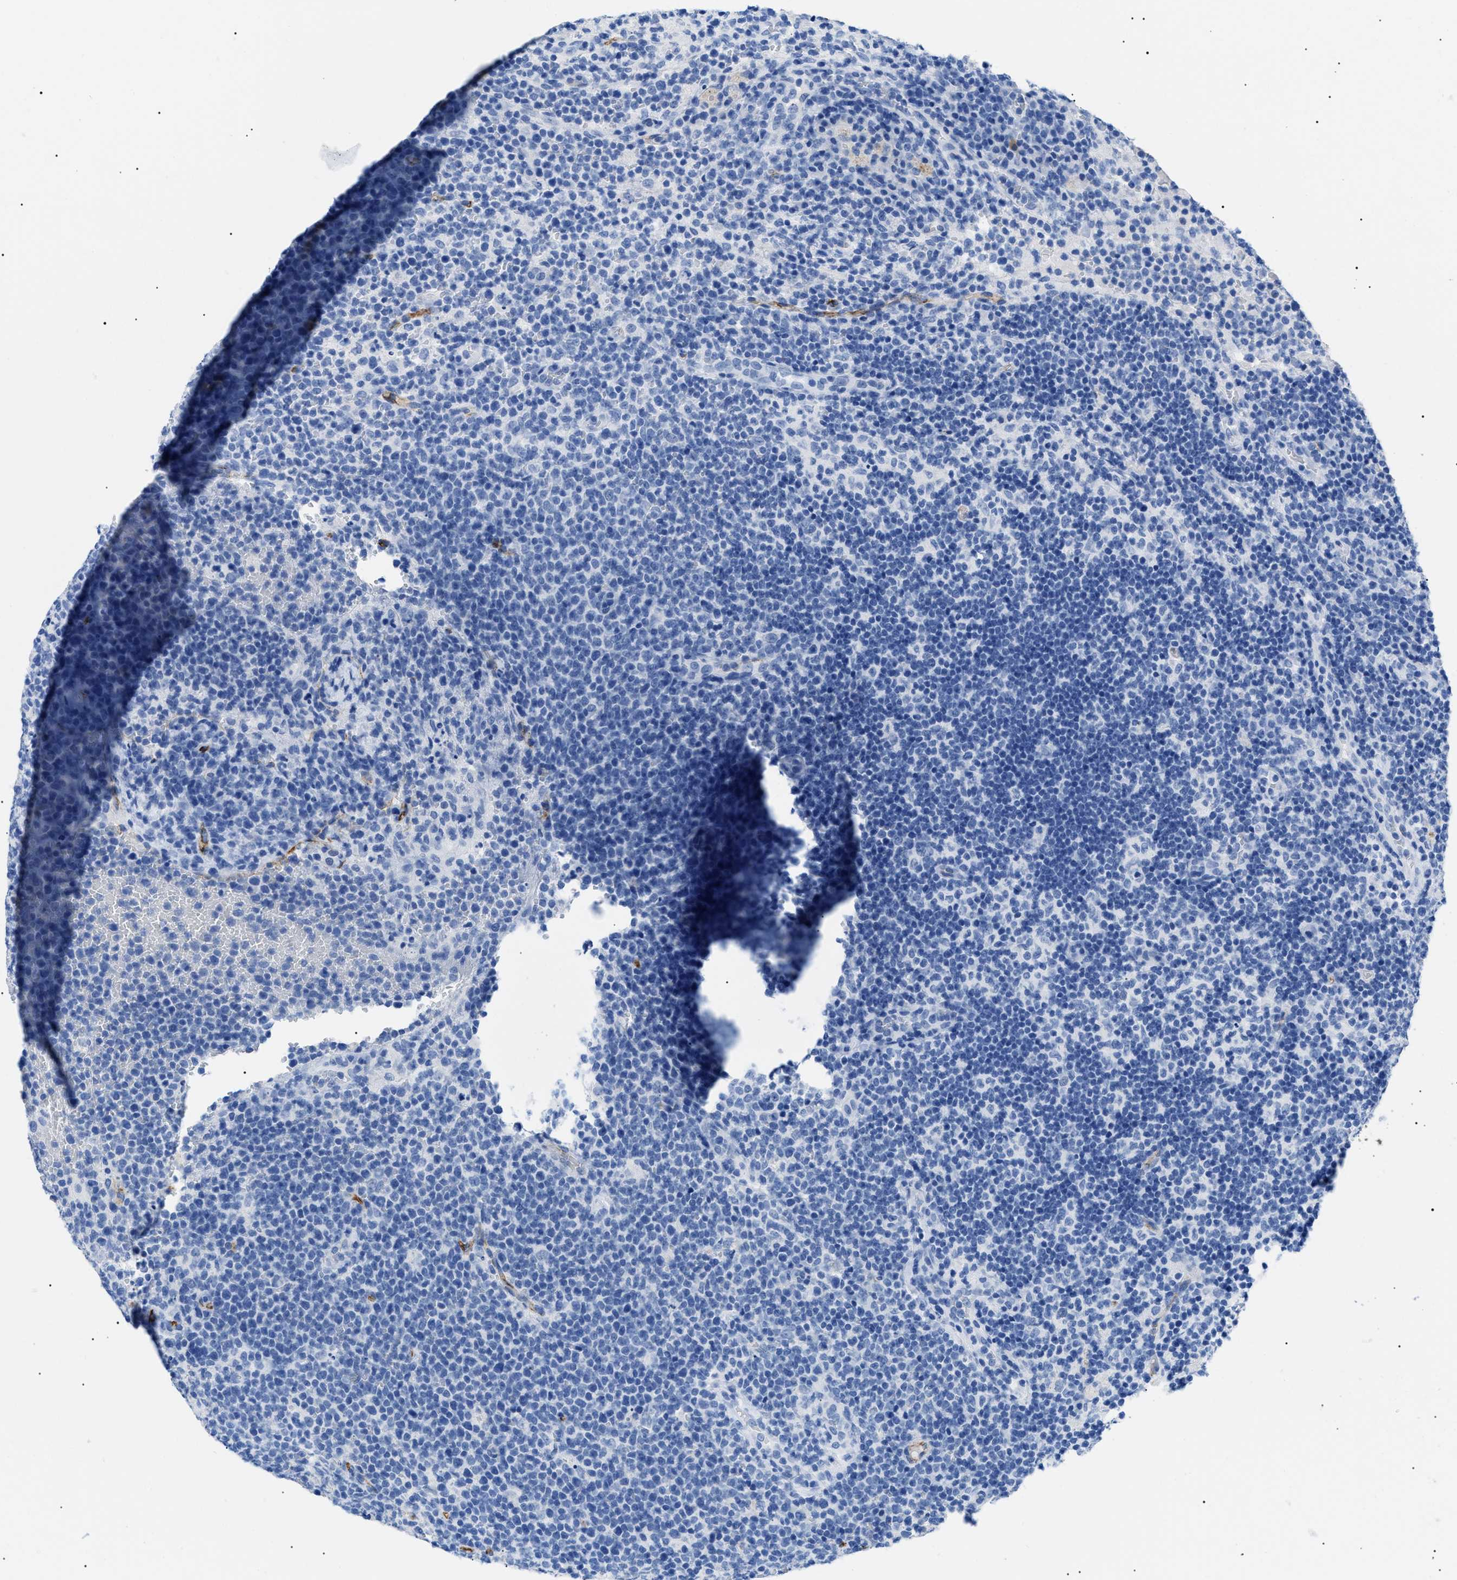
{"staining": {"intensity": "negative", "quantity": "none", "location": "none"}, "tissue": "lymphoma", "cell_type": "Tumor cells", "image_type": "cancer", "snomed": [{"axis": "morphology", "description": "Malignant lymphoma, non-Hodgkin's type, High grade"}, {"axis": "topography", "description": "Lymph node"}], "caption": "Lymphoma stained for a protein using immunohistochemistry reveals no expression tumor cells.", "gene": "PODXL", "patient": {"sex": "male", "age": 61}}